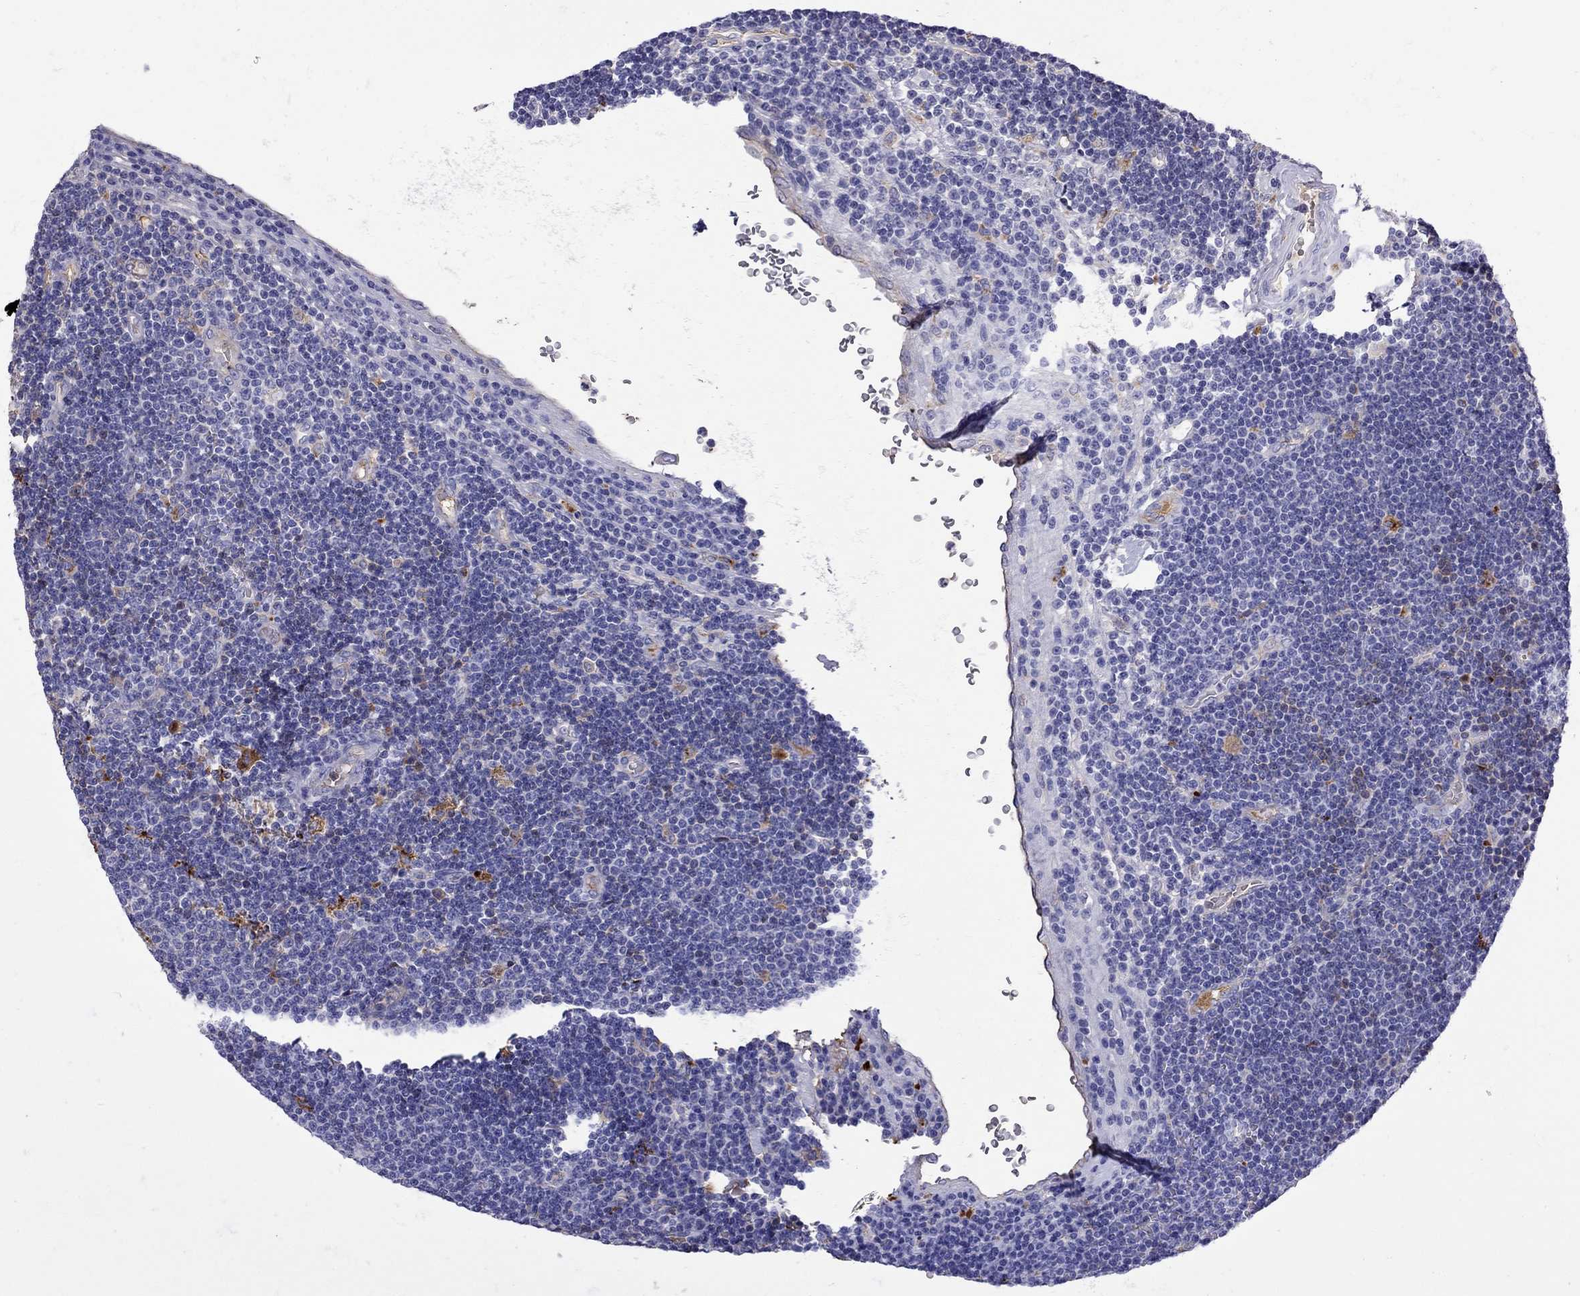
{"staining": {"intensity": "negative", "quantity": "none", "location": "none"}, "tissue": "lymphoma", "cell_type": "Tumor cells", "image_type": "cancer", "snomed": [{"axis": "morphology", "description": "Malignant lymphoma, non-Hodgkin's type, Low grade"}, {"axis": "topography", "description": "Brain"}], "caption": "Tumor cells show no significant staining in malignant lymphoma, non-Hodgkin's type (low-grade). (DAB IHC with hematoxylin counter stain).", "gene": "SERPINA3", "patient": {"sex": "female", "age": 66}}